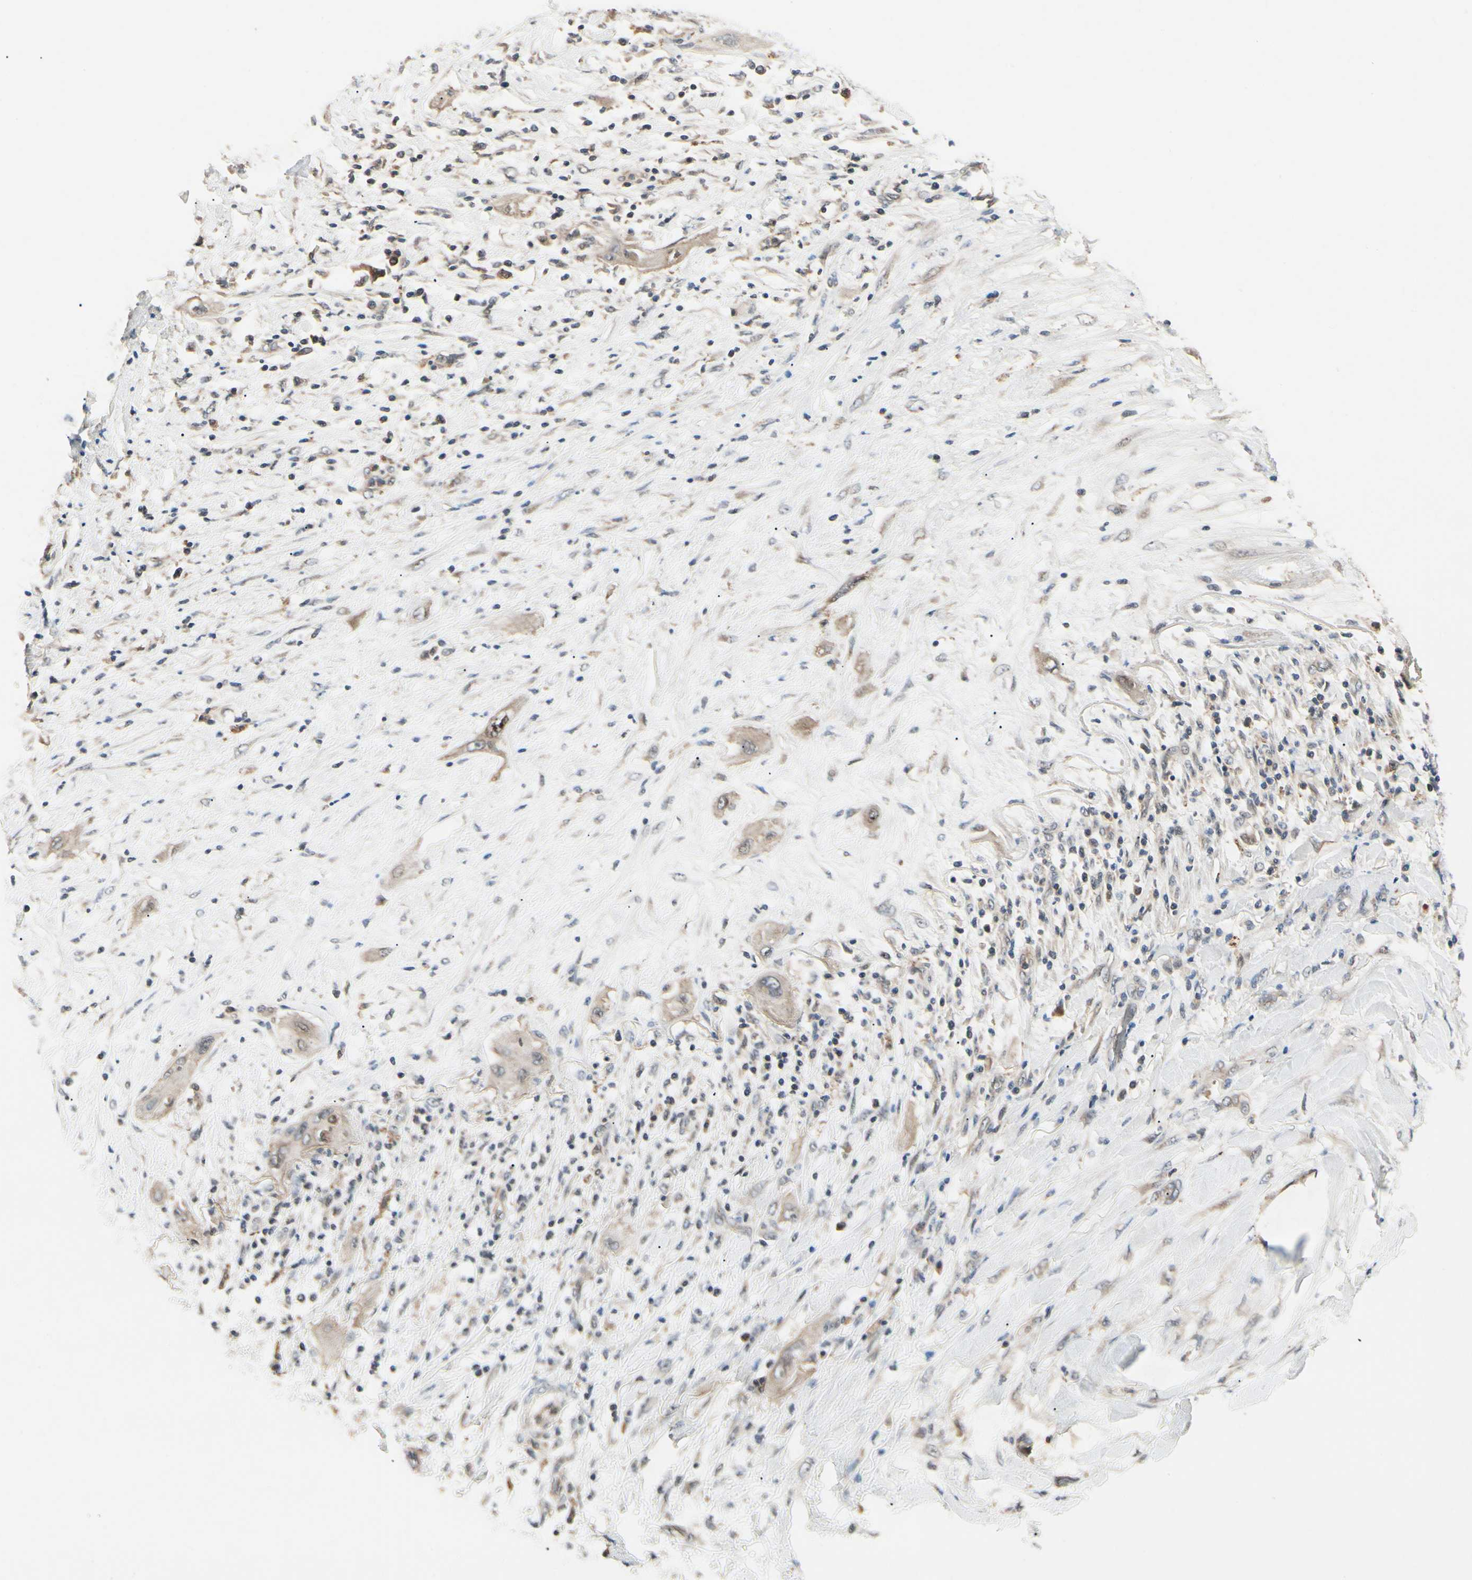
{"staining": {"intensity": "moderate", "quantity": ">75%", "location": "cytoplasmic/membranous"}, "tissue": "lung cancer", "cell_type": "Tumor cells", "image_type": "cancer", "snomed": [{"axis": "morphology", "description": "Squamous cell carcinoma, NOS"}, {"axis": "topography", "description": "Lung"}], "caption": "Lung cancer stained with IHC displays moderate cytoplasmic/membranous staining in approximately >75% of tumor cells.", "gene": "RNF14", "patient": {"sex": "female", "age": 47}}